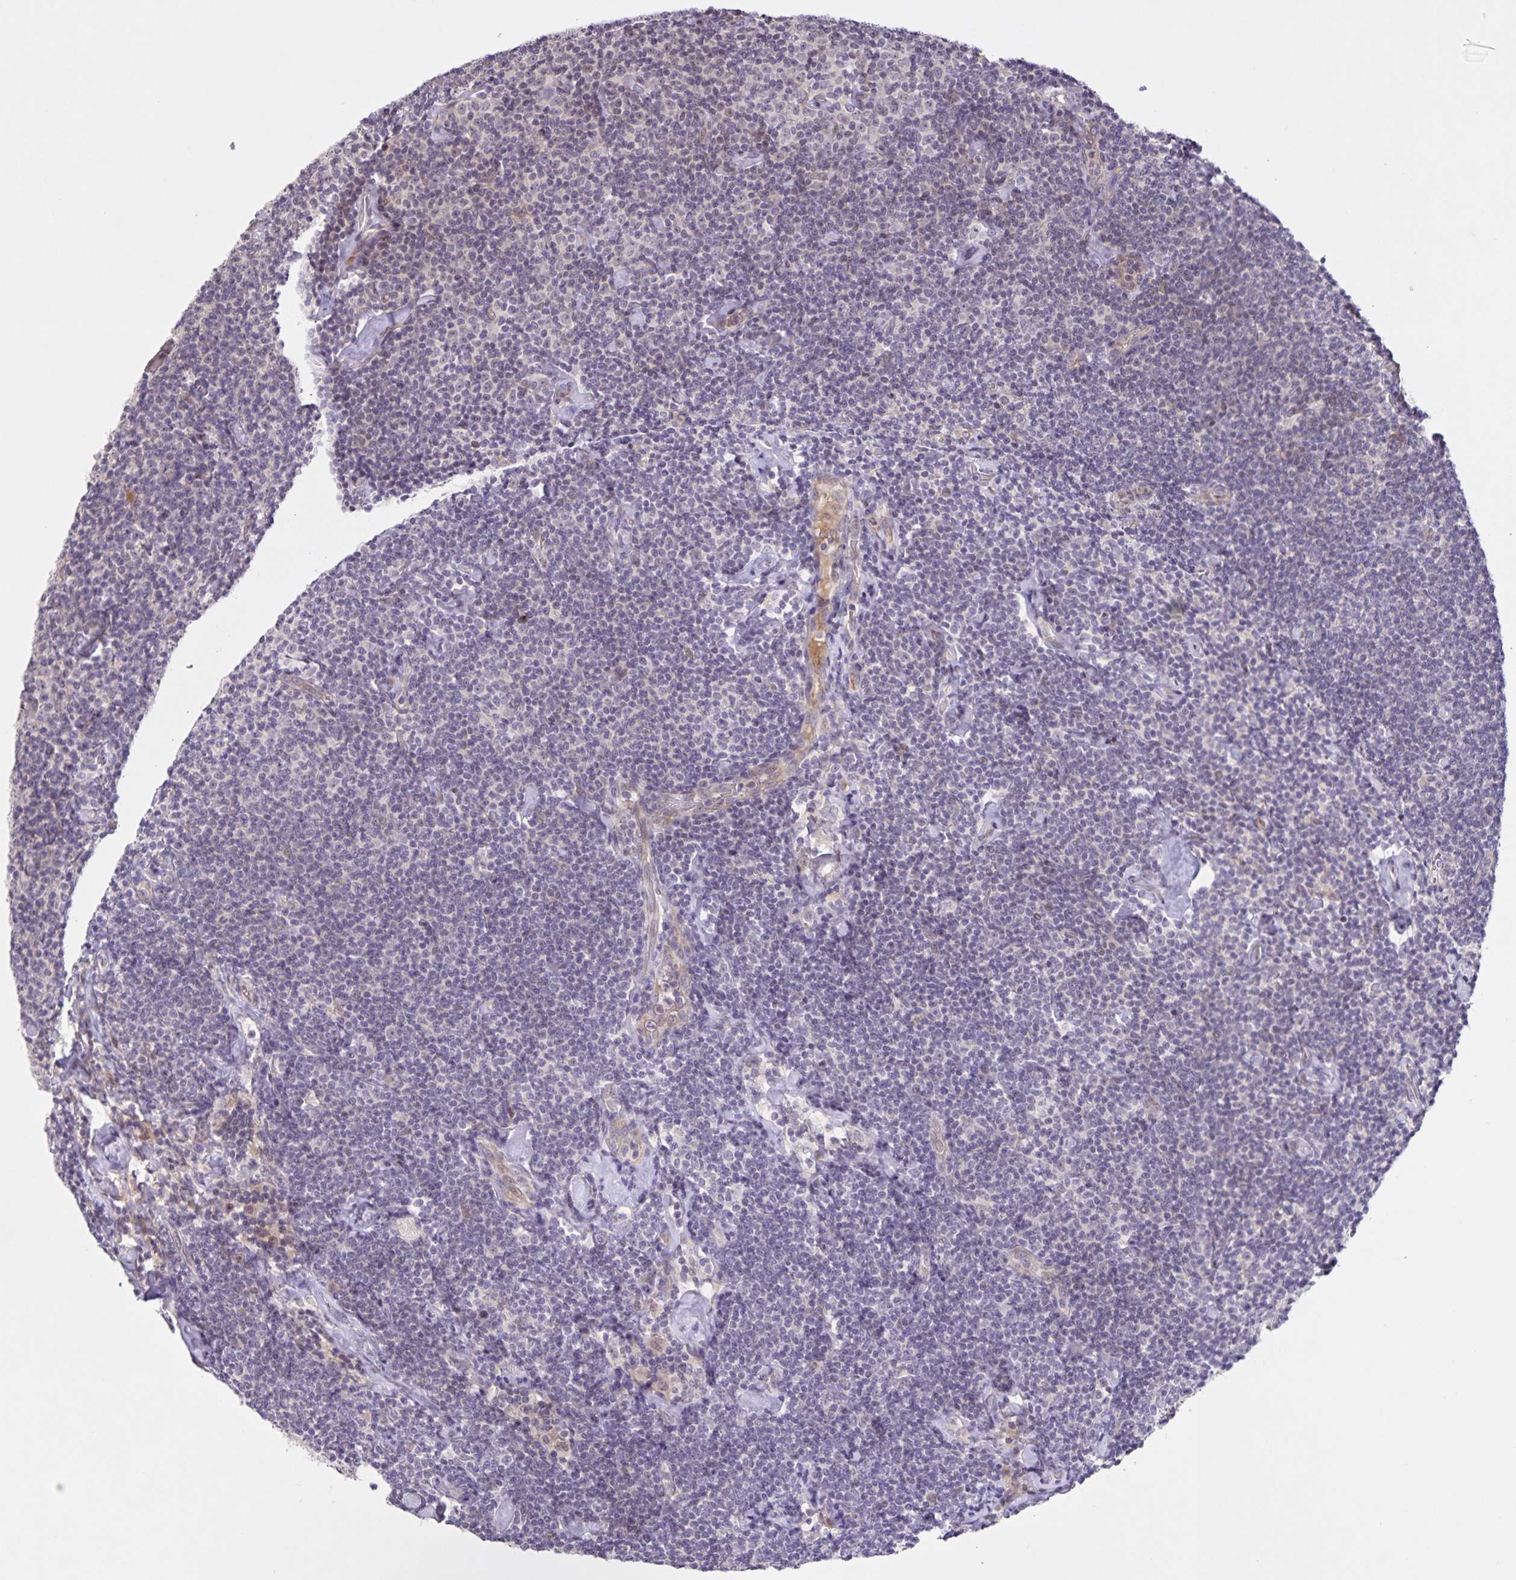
{"staining": {"intensity": "negative", "quantity": "none", "location": "none"}, "tissue": "lymphoma", "cell_type": "Tumor cells", "image_type": "cancer", "snomed": [{"axis": "morphology", "description": "Malignant lymphoma, non-Hodgkin's type, Low grade"}, {"axis": "topography", "description": "Lymph node"}], "caption": "DAB immunohistochemical staining of human lymphoma displays no significant positivity in tumor cells.", "gene": "GDF2", "patient": {"sex": "male", "age": 81}}